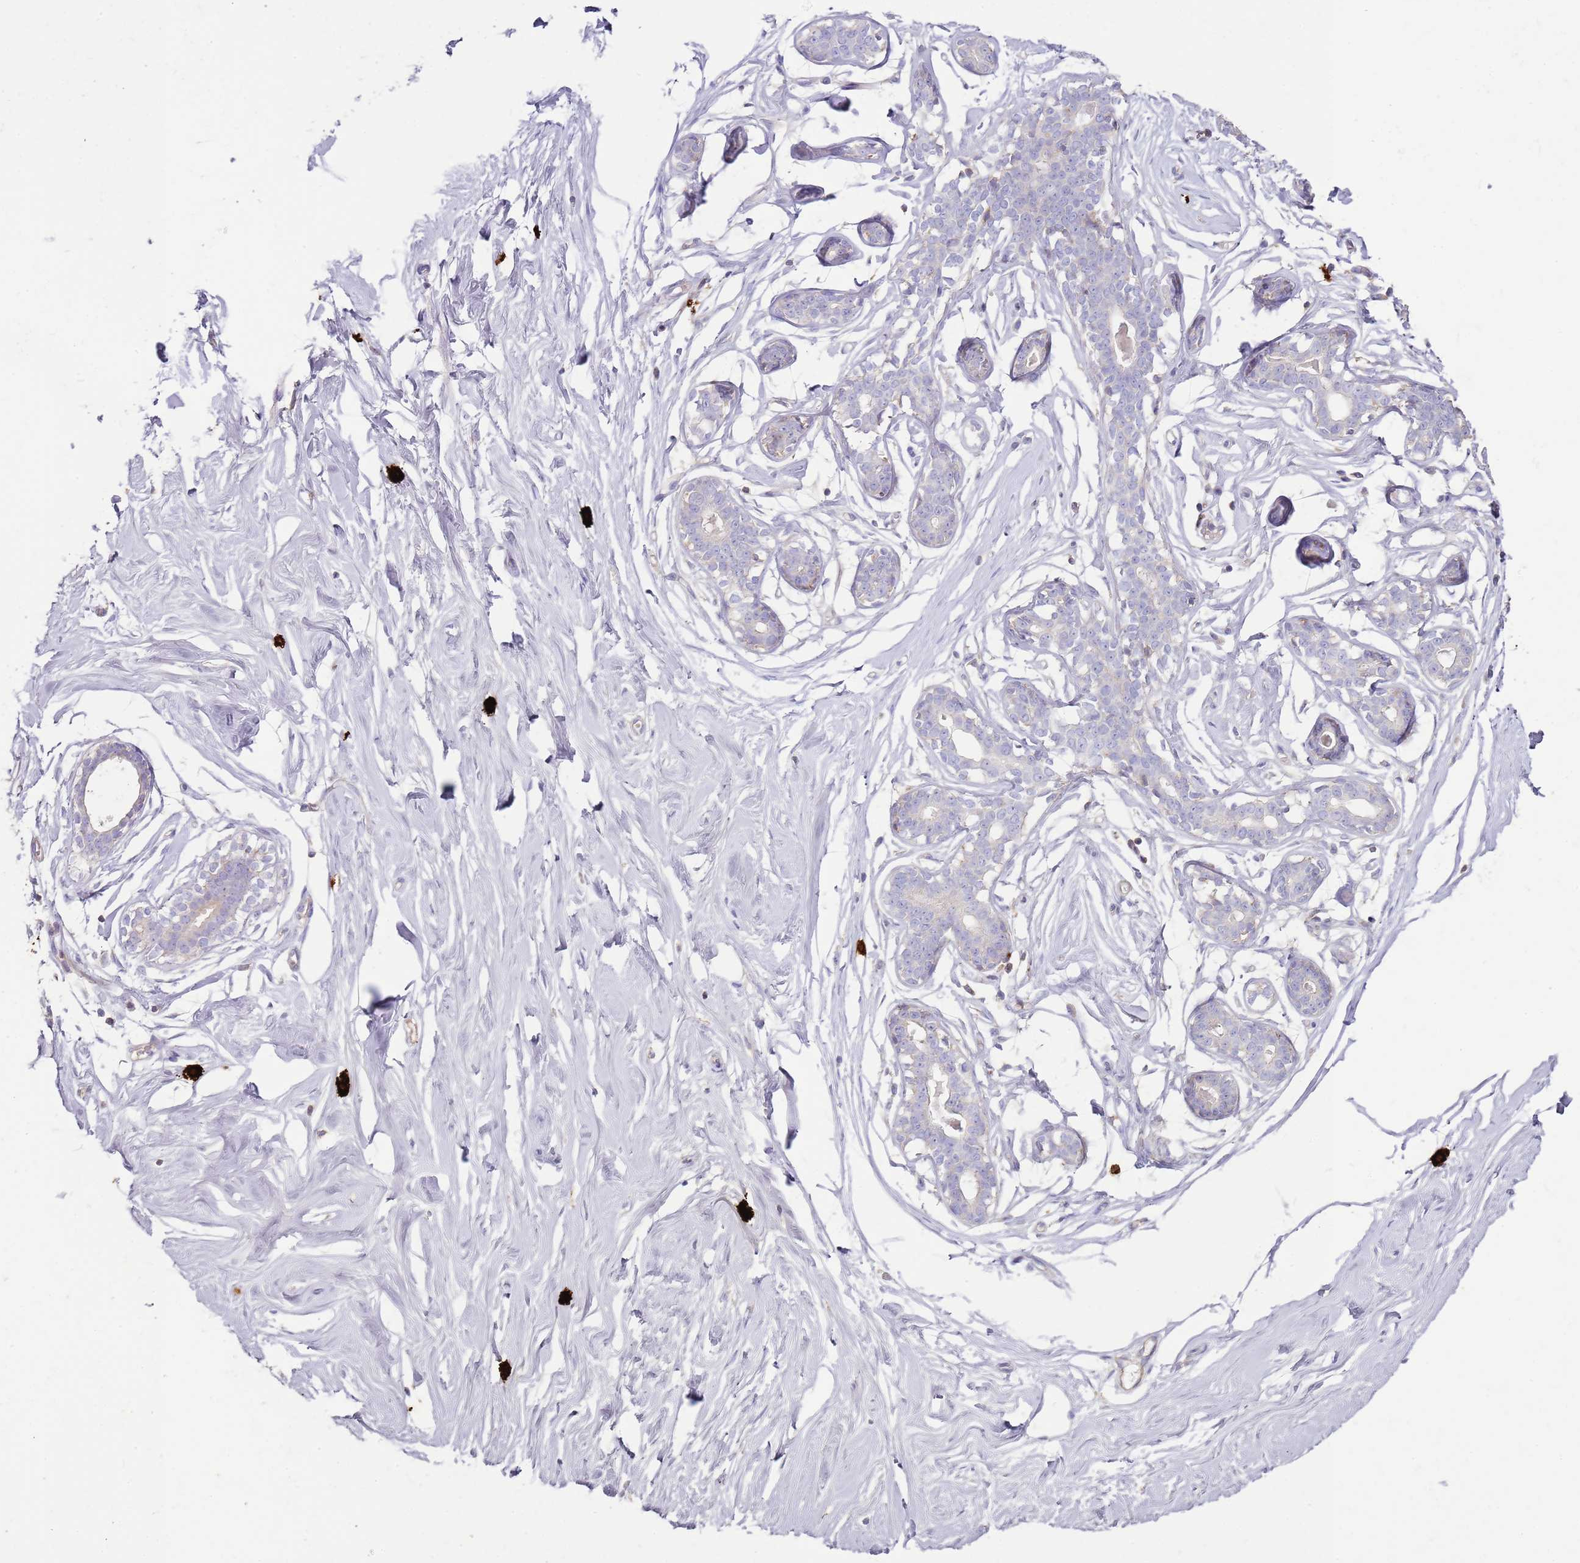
{"staining": {"intensity": "negative", "quantity": "none", "location": "none"}, "tissue": "breast", "cell_type": "Adipocytes", "image_type": "normal", "snomed": [{"axis": "morphology", "description": "Normal tissue, NOS"}, {"axis": "morphology", "description": "Adenoma, NOS"}, {"axis": "topography", "description": "Breast"}], "caption": "DAB (3,3'-diaminobenzidine) immunohistochemical staining of benign human breast displays no significant positivity in adipocytes.", "gene": "FPR1", "patient": {"sex": "female", "age": 23}}